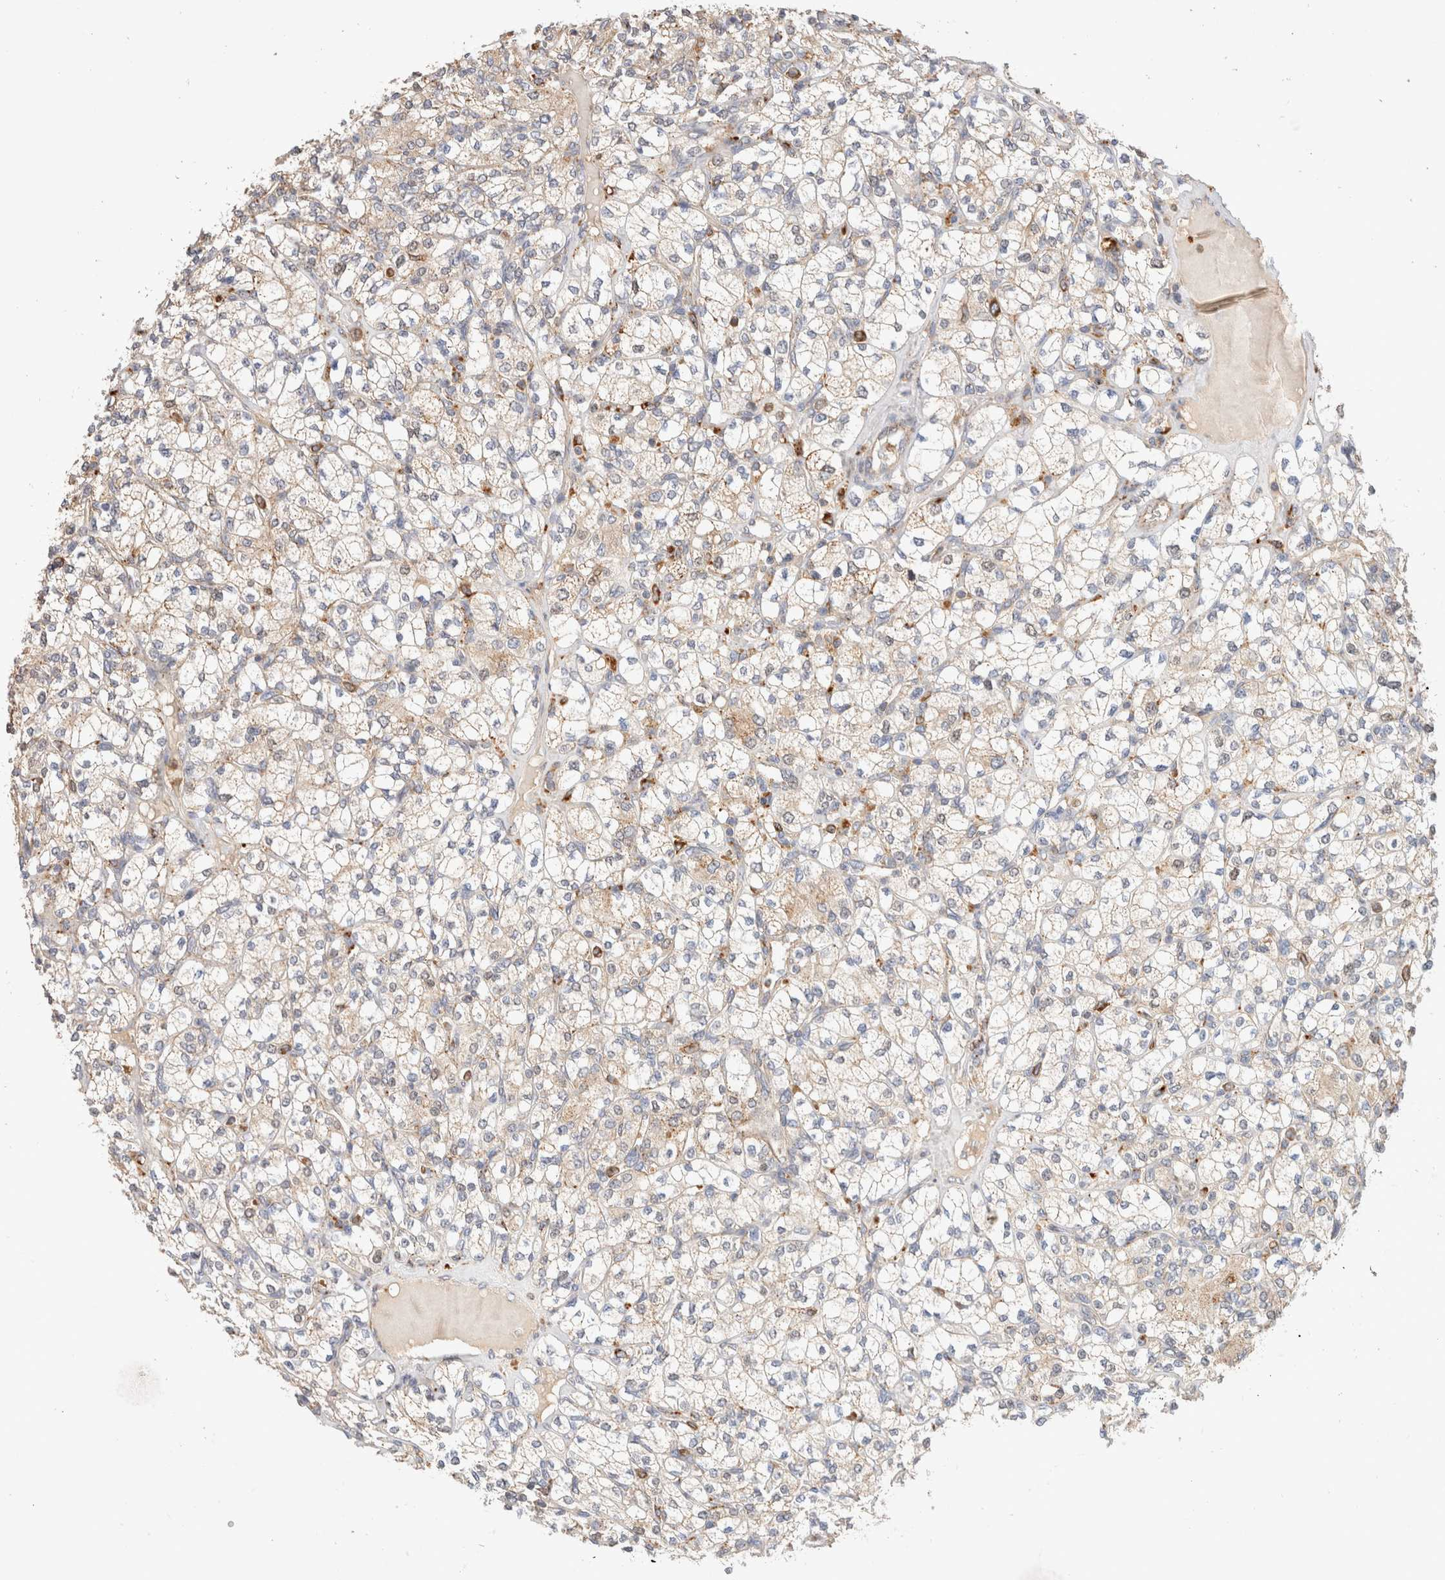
{"staining": {"intensity": "weak", "quantity": "<25%", "location": "cytoplasmic/membranous"}, "tissue": "renal cancer", "cell_type": "Tumor cells", "image_type": "cancer", "snomed": [{"axis": "morphology", "description": "Adenocarcinoma, NOS"}, {"axis": "topography", "description": "Kidney"}], "caption": "A micrograph of renal cancer (adenocarcinoma) stained for a protein demonstrates no brown staining in tumor cells.", "gene": "RABEPK", "patient": {"sex": "male", "age": 77}}